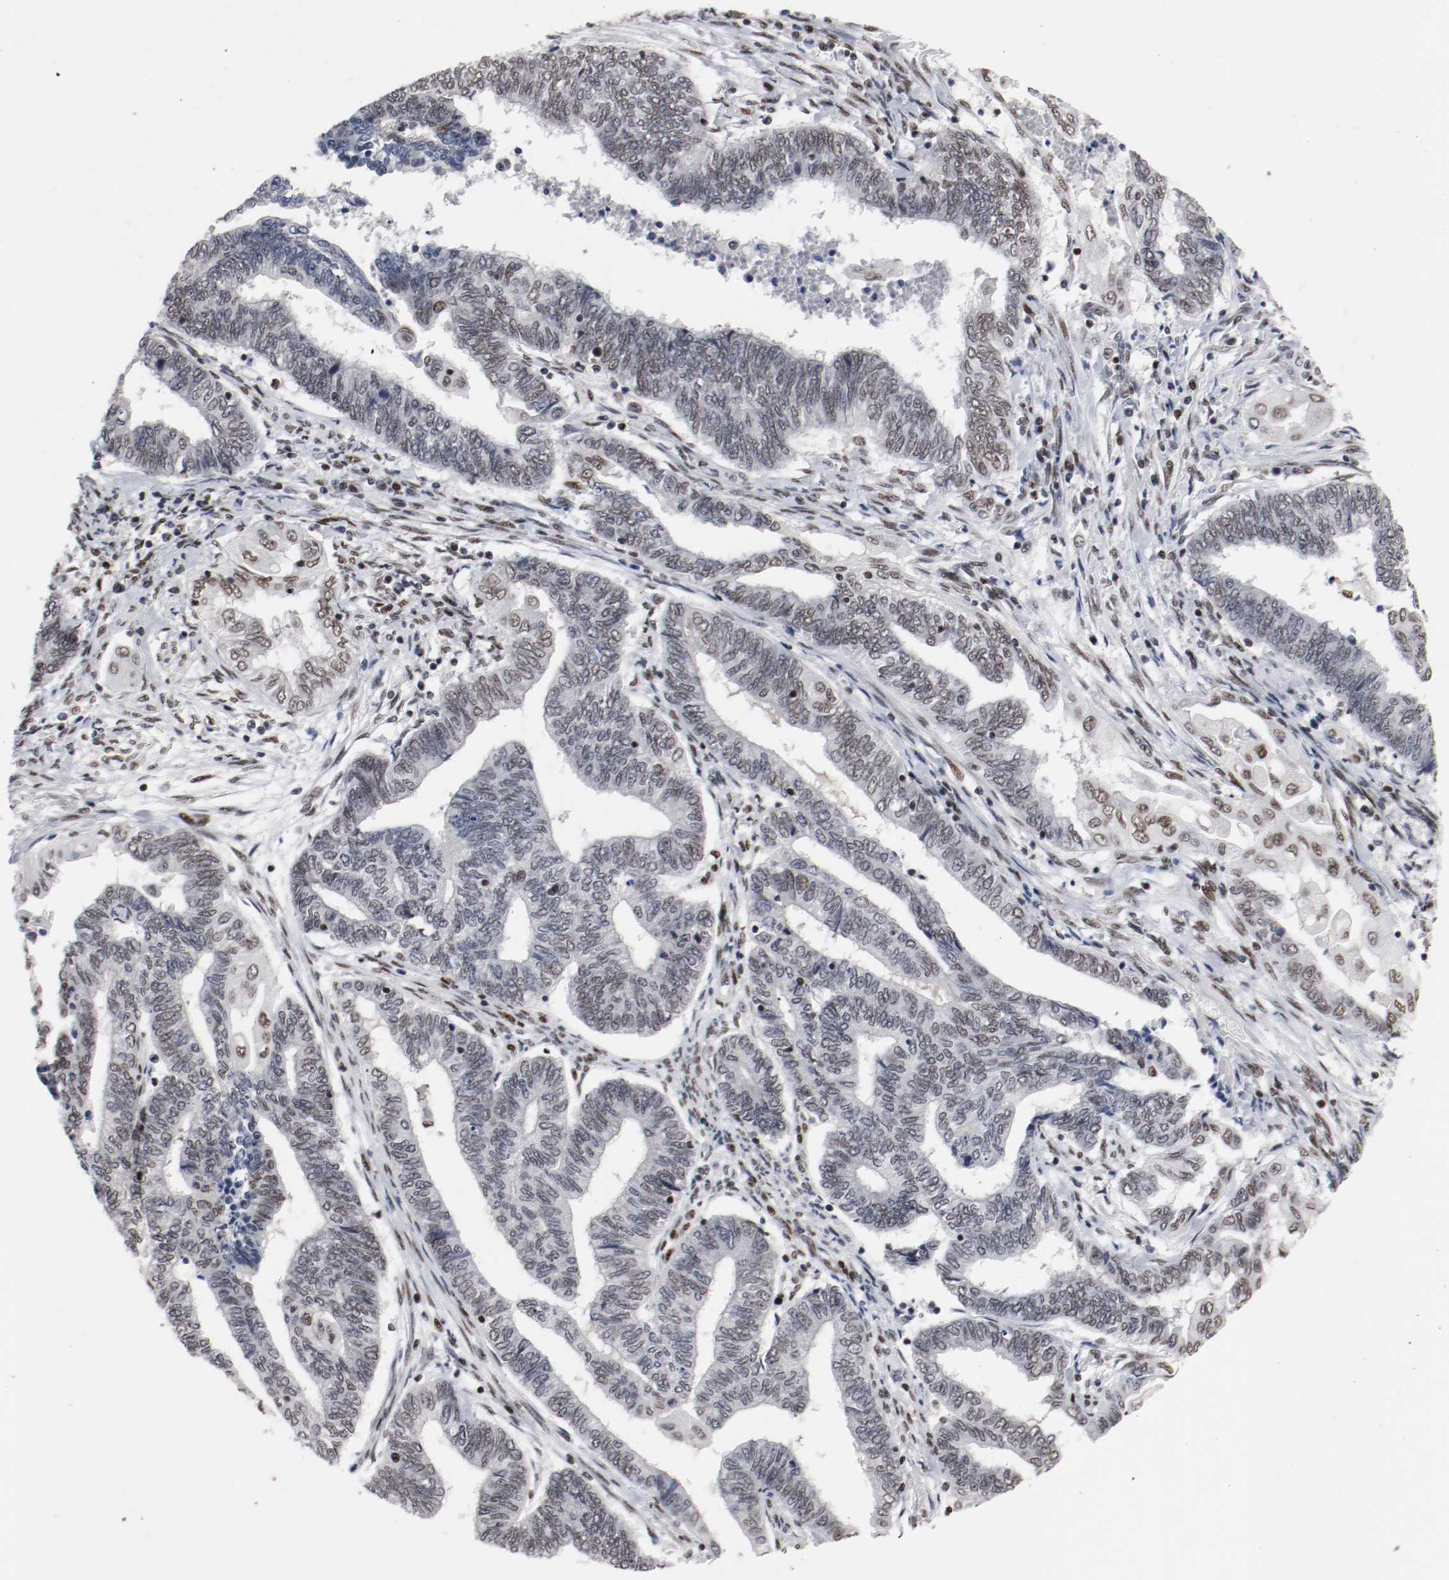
{"staining": {"intensity": "weak", "quantity": "25%-75%", "location": "nuclear"}, "tissue": "endometrial cancer", "cell_type": "Tumor cells", "image_type": "cancer", "snomed": [{"axis": "morphology", "description": "Adenocarcinoma, NOS"}, {"axis": "topography", "description": "Uterus"}, {"axis": "topography", "description": "Endometrium"}], "caption": "Human endometrial cancer (adenocarcinoma) stained with a brown dye reveals weak nuclear positive positivity in about 25%-75% of tumor cells.", "gene": "MEF2D", "patient": {"sex": "female", "age": 70}}